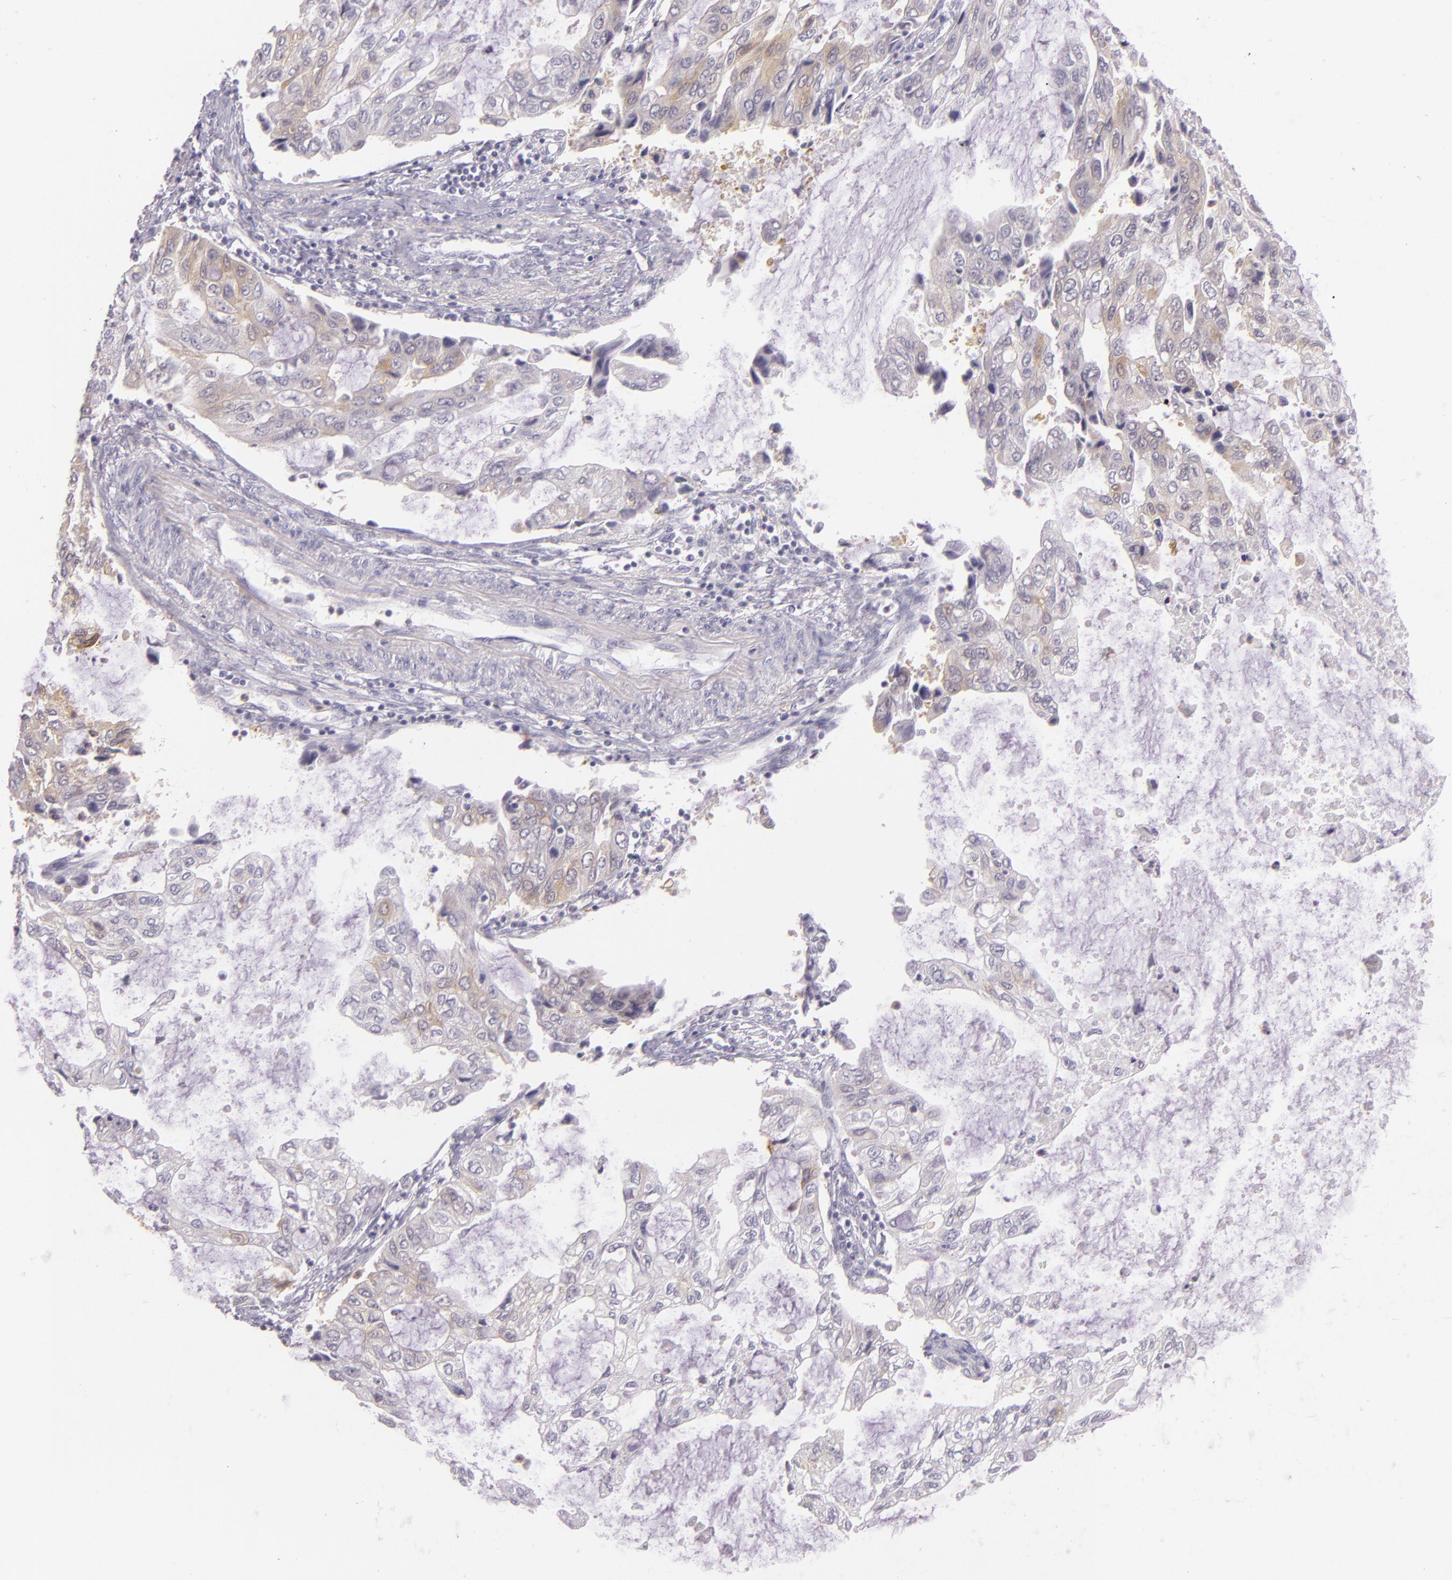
{"staining": {"intensity": "weak", "quantity": "<25%", "location": "cytoplasmic/membranous"}, "tissue": "stomach cancer", "cell_type": "Tumor cells", "image_type": "cancer", "snomed": [{"axis": "morphology", "description": "Adenocarcinoma, NOS"}, {"axis": "topography", "description": "Stomach, upper"}], "caption": "Stomach cancer was stained to show a protein in brown. There is no significant positivity in tumor cells.", "gene": "CBS", "patient": {"sex": "female", "age": 52}}